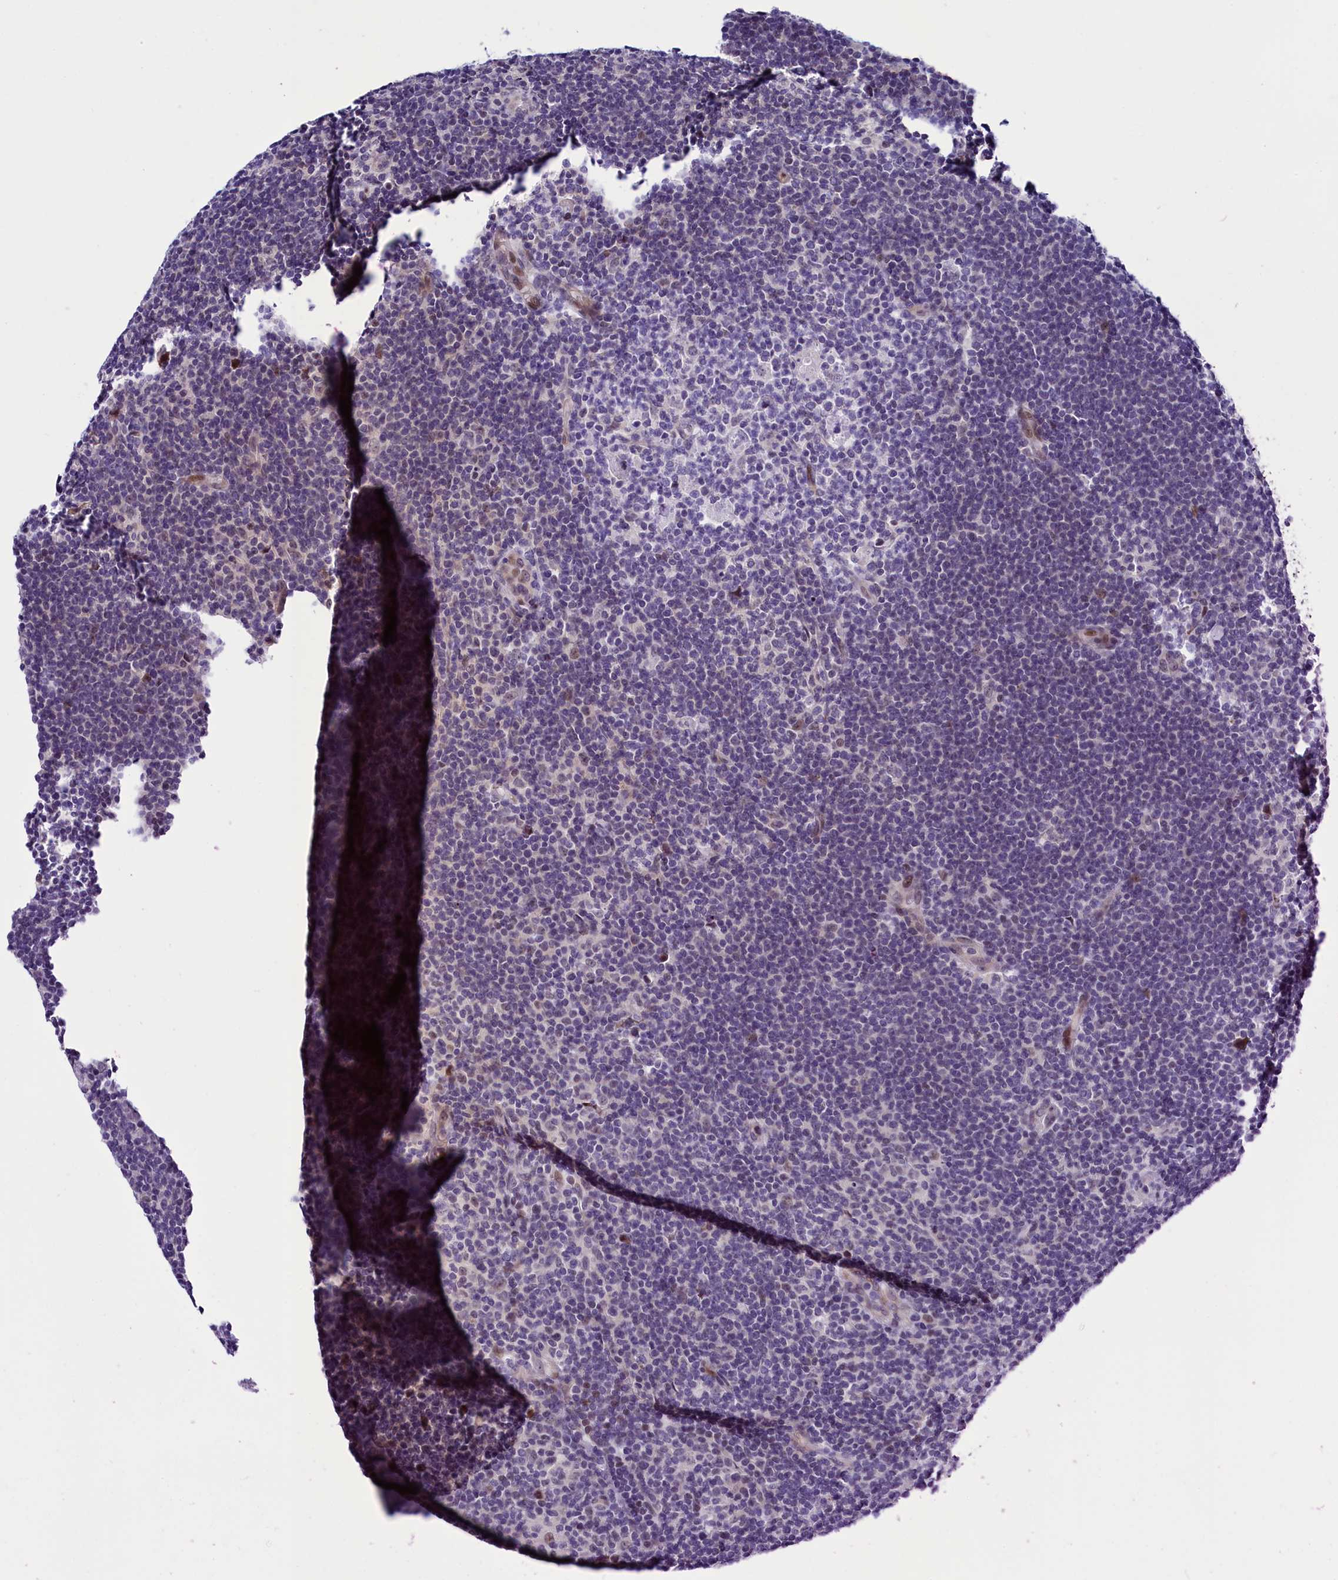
{"staining": {"intensity": "negative", "quantity": "none", "location": "none"}, "tissue": "lymphoma", "cell_type": "Tumor cells", "image_type": "cancer", "snomed": [{"axis": "morphology", "description": "Hodgkin's disease, NOS"}, {"axis": "topography", "description": "Lymph node"}], "caption": "High power microscopy photomicrograph of an immunohistochemistry micrograph of lymphoma, revealing no significant staining in tumor cells.", "gene": "CCDC106", "patient": {"sex": "female", "age": 57}}